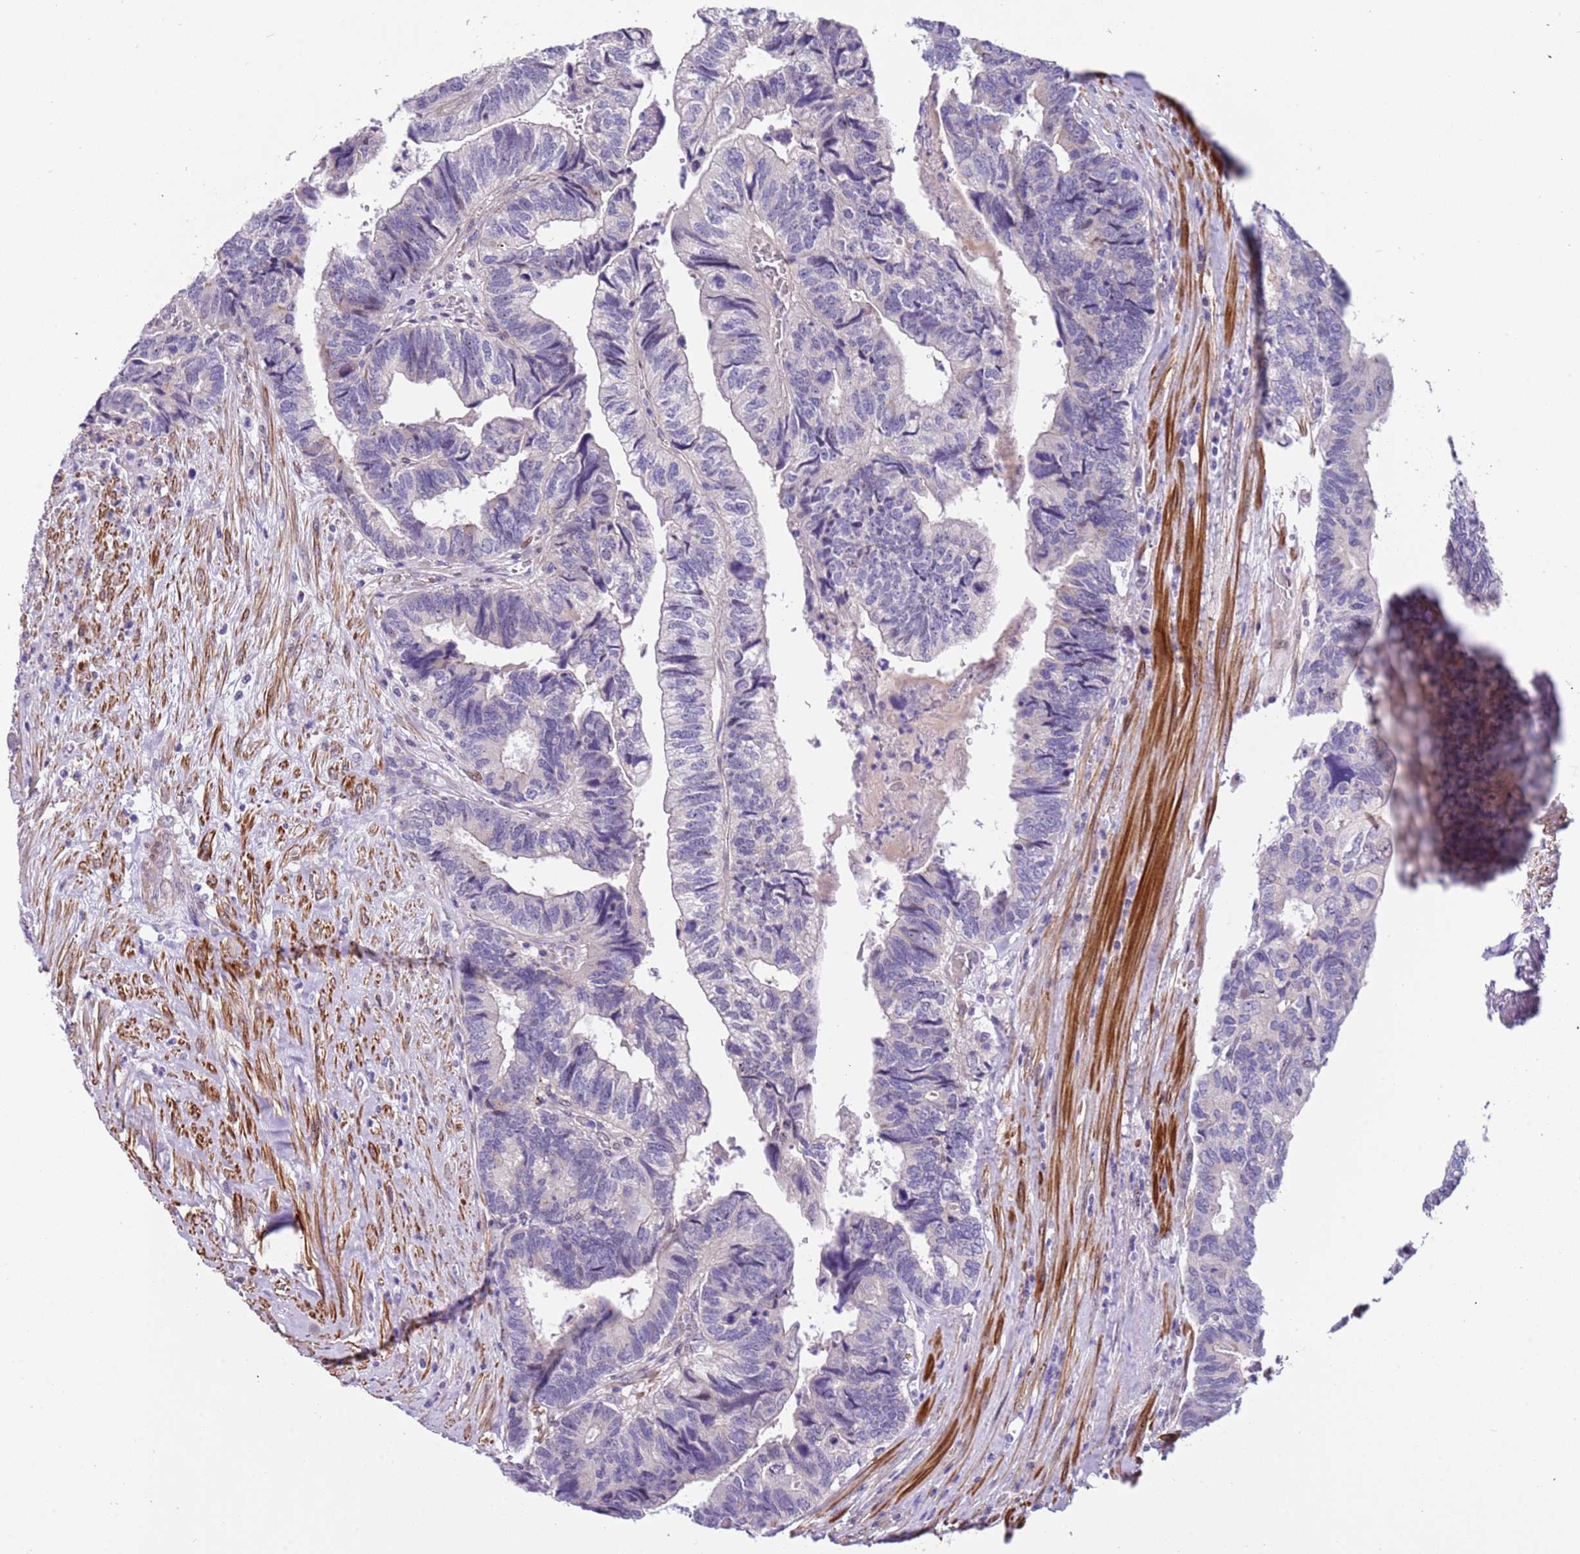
{"staining": {"intensity": "negative", "quantity": "none", "location": "none"}, "tissue": "colorectal cancer", "cell_type": "Tumor cells", "image_type": "cancer", "snomed": [{"axis": "morphology", "description": "Adenocarcinoma, NOS"}, {"axis": "topography", "description": "Colon"}], "caption": "The IHC histopathology image has no significant staining in tumor cells of colorectal cancer (adenocarcinoma) tissue.", "gene": "PLEKHH1", "patient": {"sex": "female", "age": 67}}